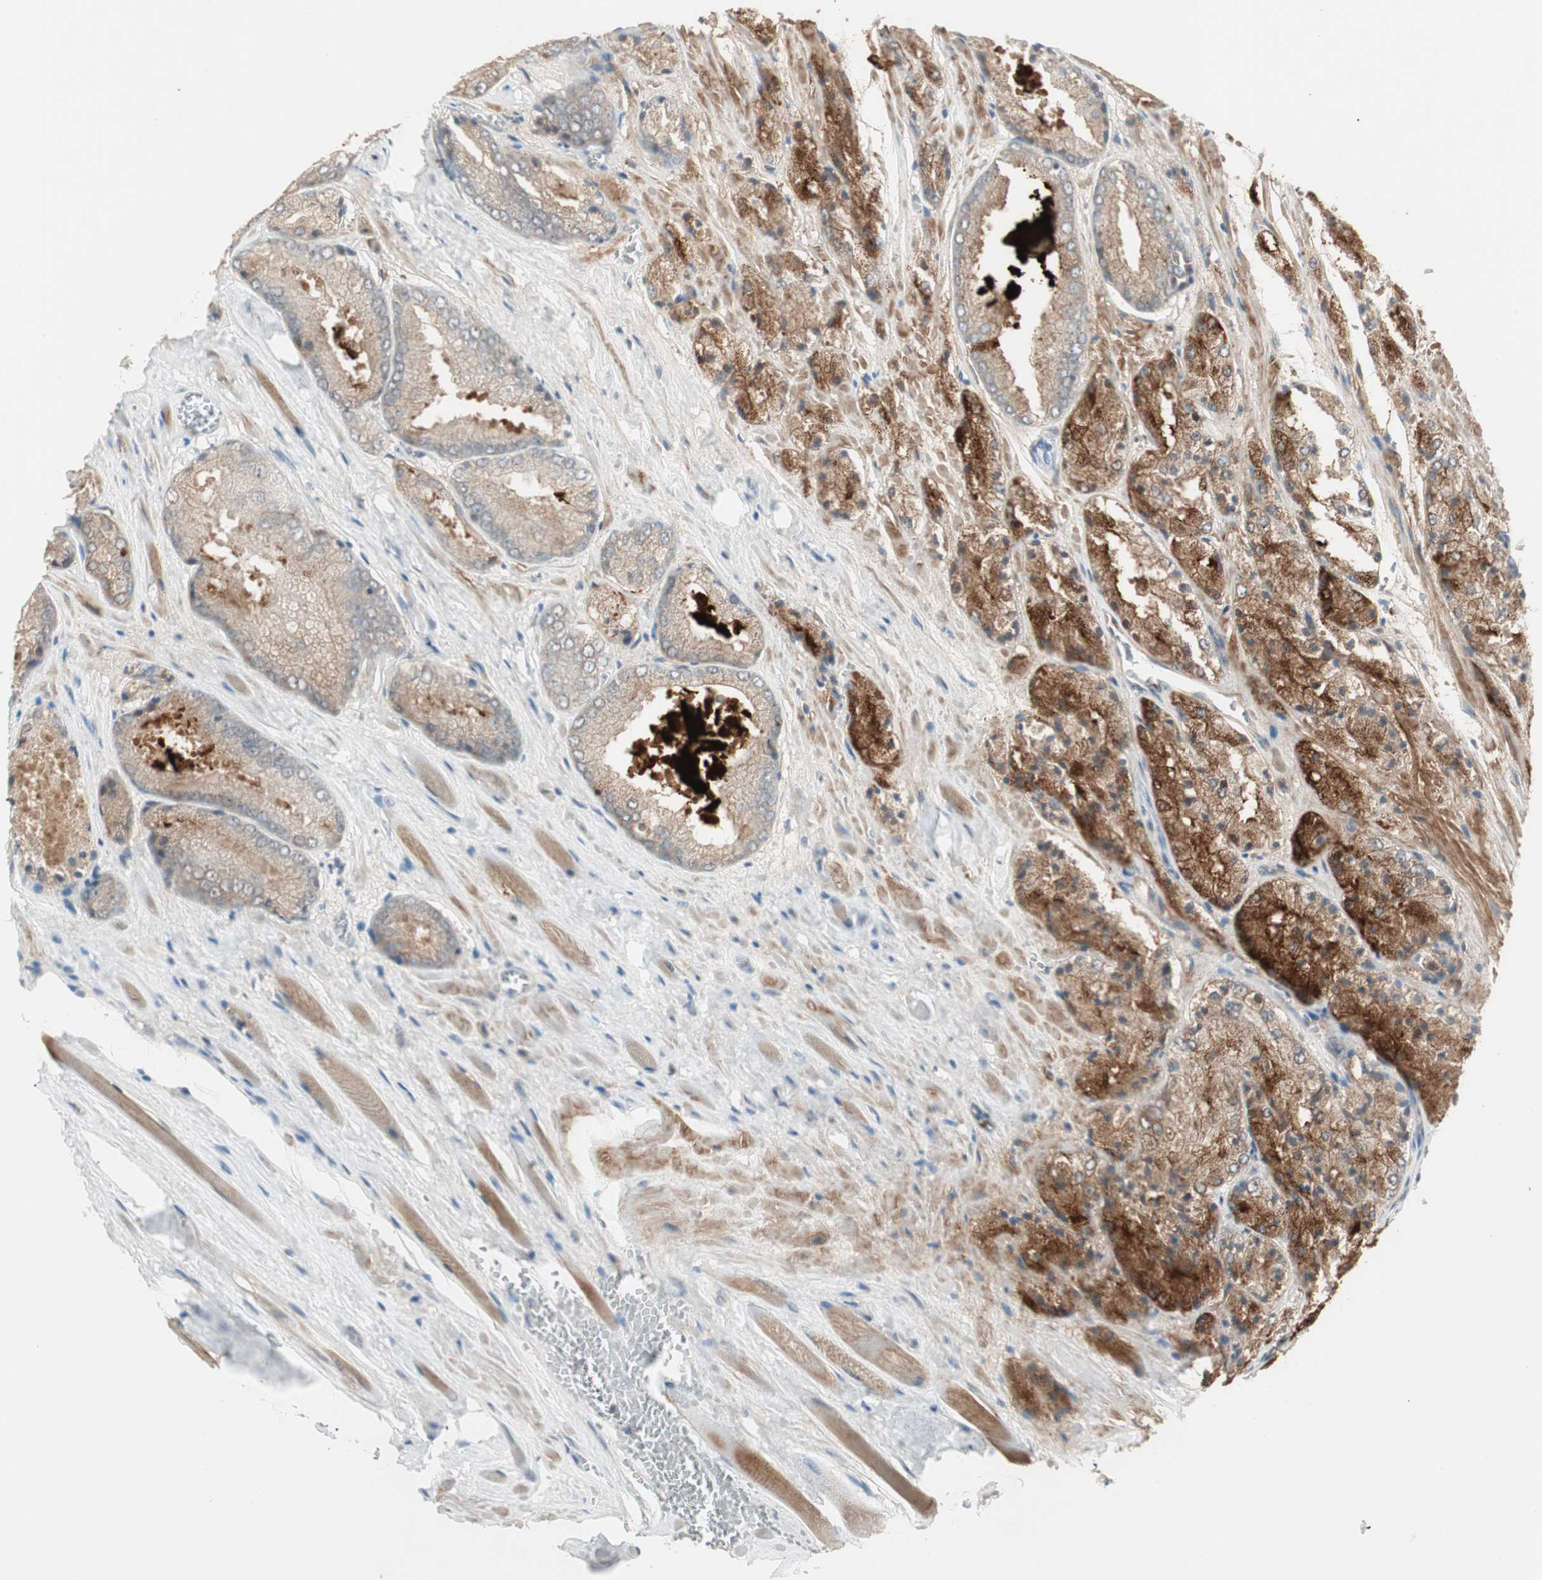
{"staining": {"intensity": "strong", "quantity": "<25%", "location": "cytoplasmic/membranous"}, "tissue": "prostate cancer", "cell_type": "Tumor cells", "image_type": "cancer", "snomed": [{"axis": "morphology", "description": "Adenocarcinoma, Low grade"}, {"axis": "topography", "description": "Prostate"}], "caption": "Prostate cancer (low-grade adenocarcinoma) stained with a brown dye reveals strong cytoplasmic/membranous positive staining in approximately <25% of tumor cells.", "gene": "RNGTT", "patient": {"sex": "male", "age": 64}}